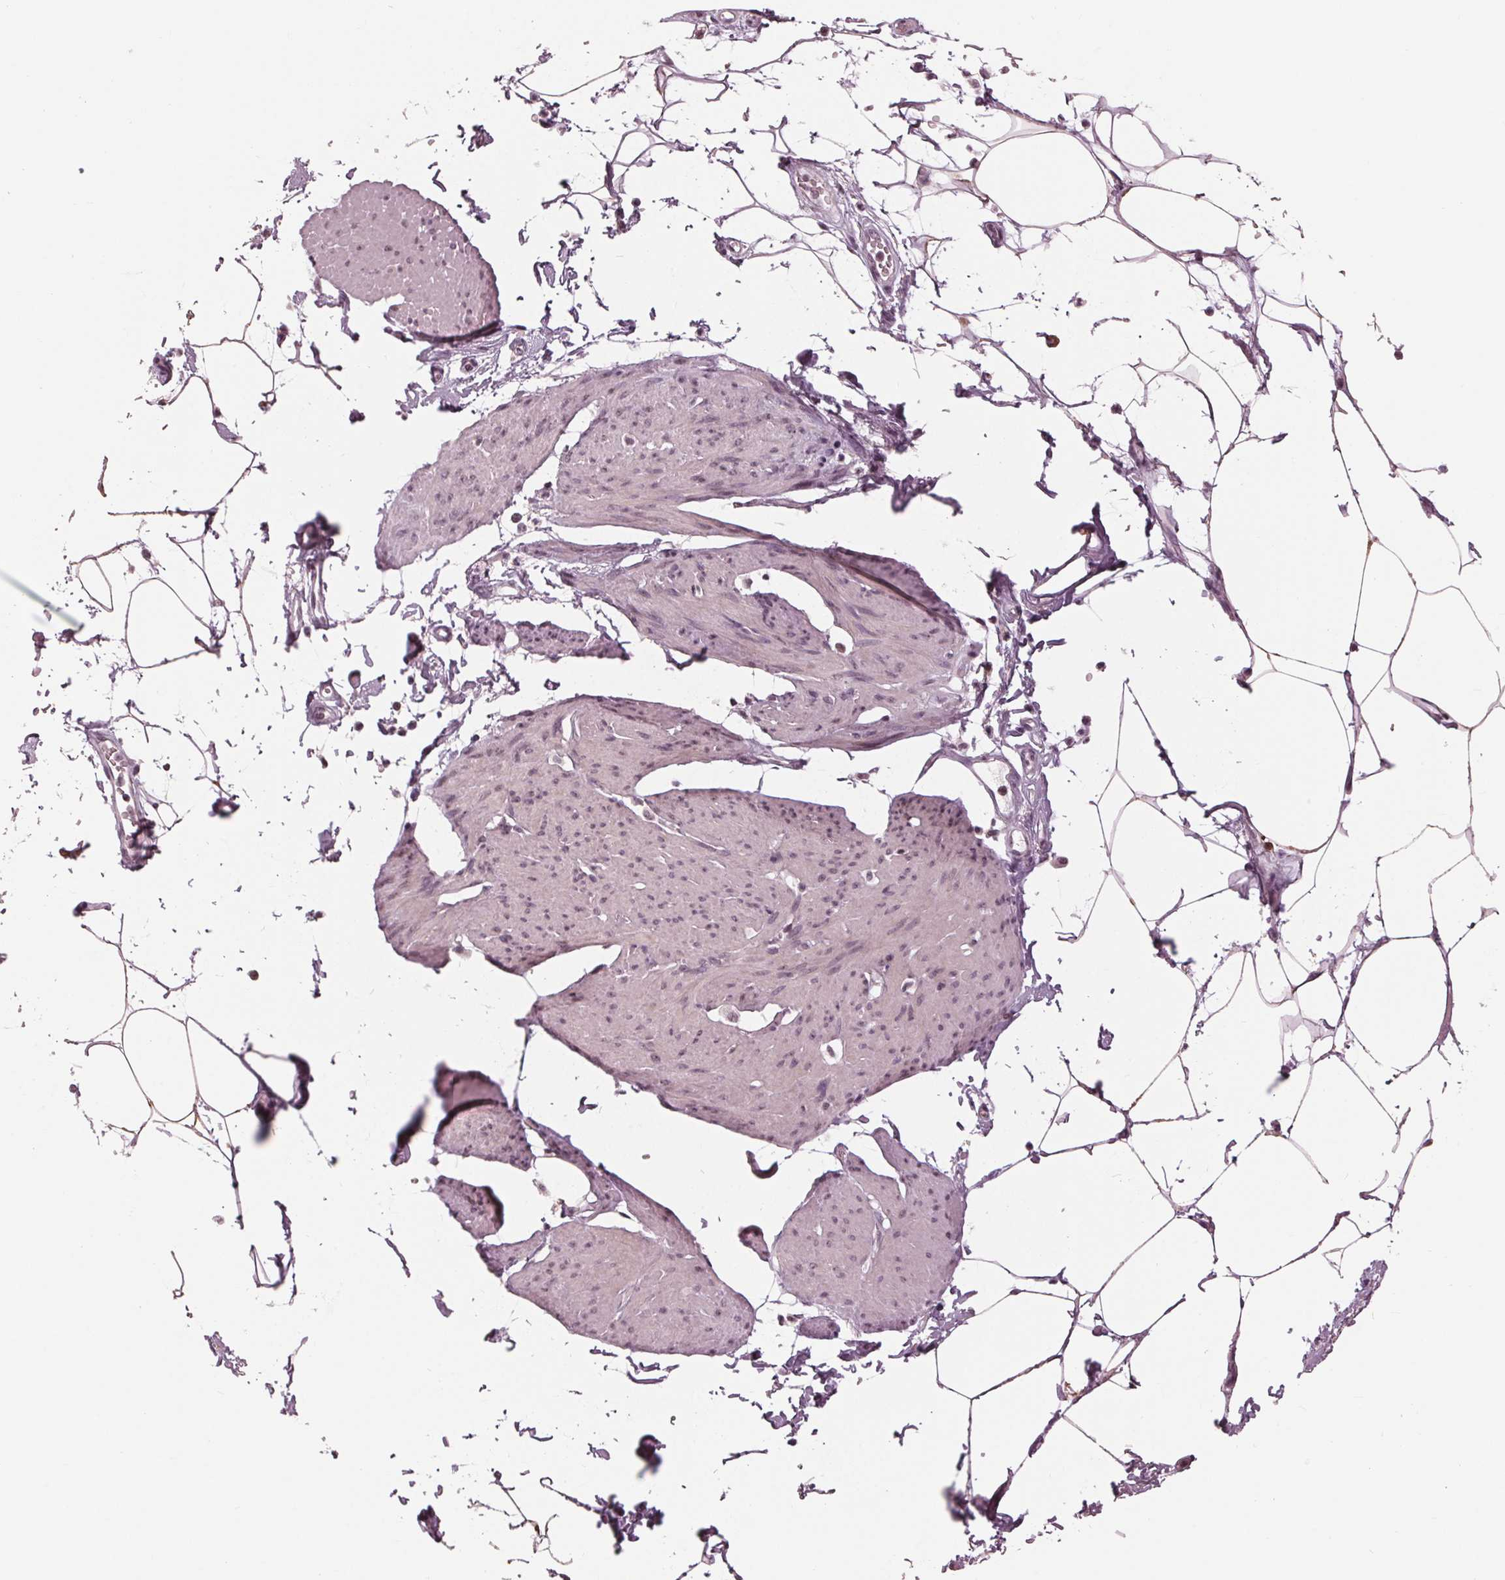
{"staining": {"intensity": "weak", "quantity": "25%-75%", "location": "nuclear"}, "tissue": "smooth muscle", "cell_type": "Smooth muscle cells", "image_type": "normal", "snomed": [{"axis": "morphology", "description": "Normal tissue, NOS"}, {"axis": "topography", "description": "Adipose tissue"}, {"axis": "topography", "description": "Smooth muscle"}, {"axis": "topography", "description": "Peripheral nerve tissue"}], "caption": "High-power microscopy captured an IHC image of benign smooth muscle, revealing weak nuclear expression in about 25%-75% of smooth muscle cells. (DAB IHC with brightfield microscopy, high magnification).", "gene": "SLX4", "patient": {"sex": "male", "age": 83}}